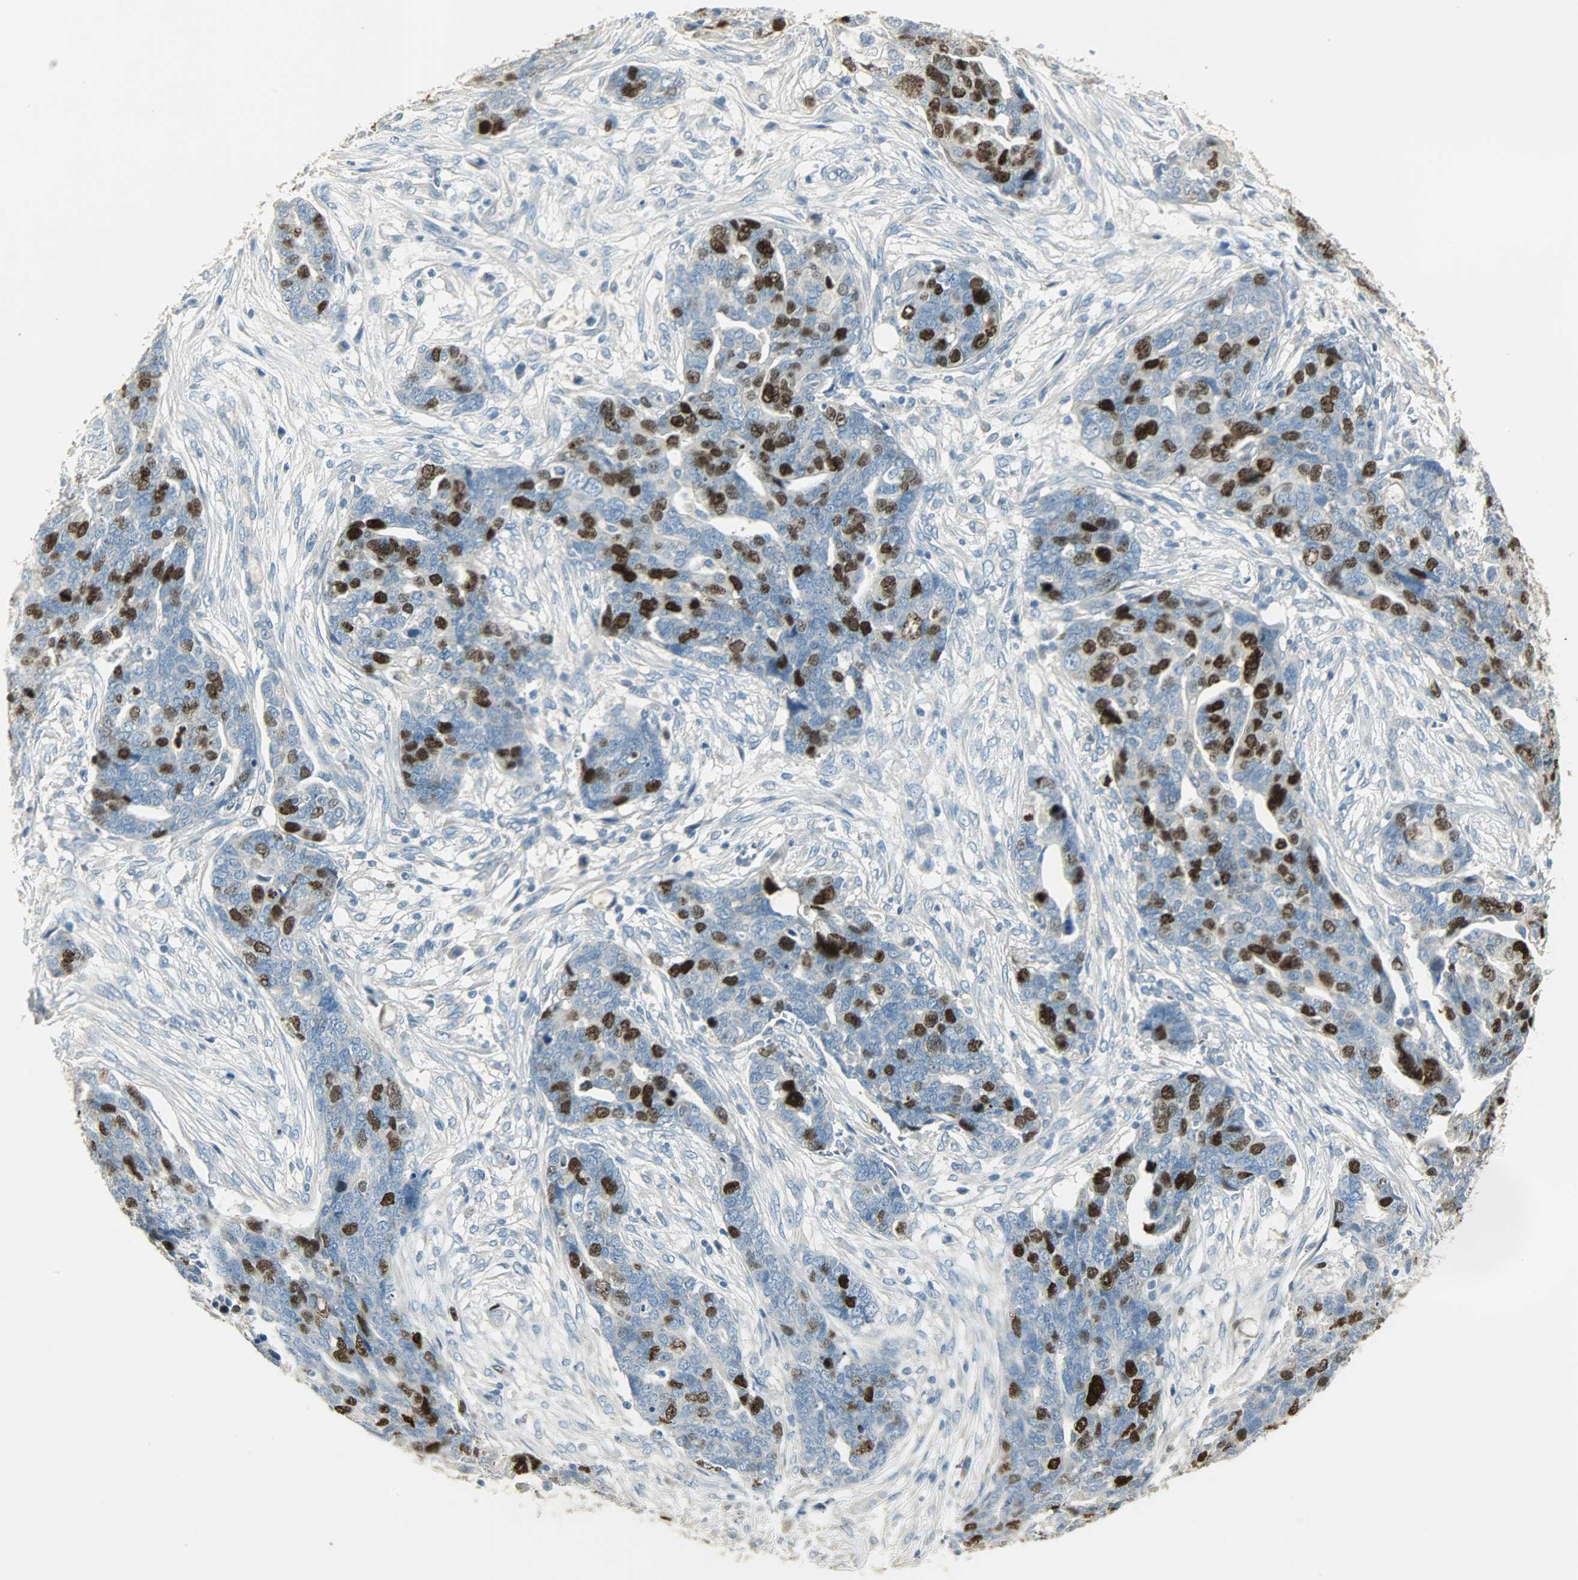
{"staining": {"intensity": "strong", "quantity": "25%-75%", "location": "nuclear"}, "tissue": "ovarian cancer", "cell_type": "Tumor cells", "image_type": "cancer", "snomed": [{"axis": "morphology", "description": "Normal tissue, NOS"}, {"axis": "morphology", "description": "Cystadenocarcinoma, serous, NOS"}, {"axis": "topography", "description": "Fallopian tube"}, {"axis": "topography", "description": "Ovary"}], "caption": "Ovarian cancer was stained to show a protein in brown. There is high levels of strong nuclear expression in approximately 25%-75% of tumor cells. Immunohistochemistry stains the protein of interest in brown and the nuclei are stained blue.", "gene": "TPX2", "patient": {"sex": "female", "age": 56}}